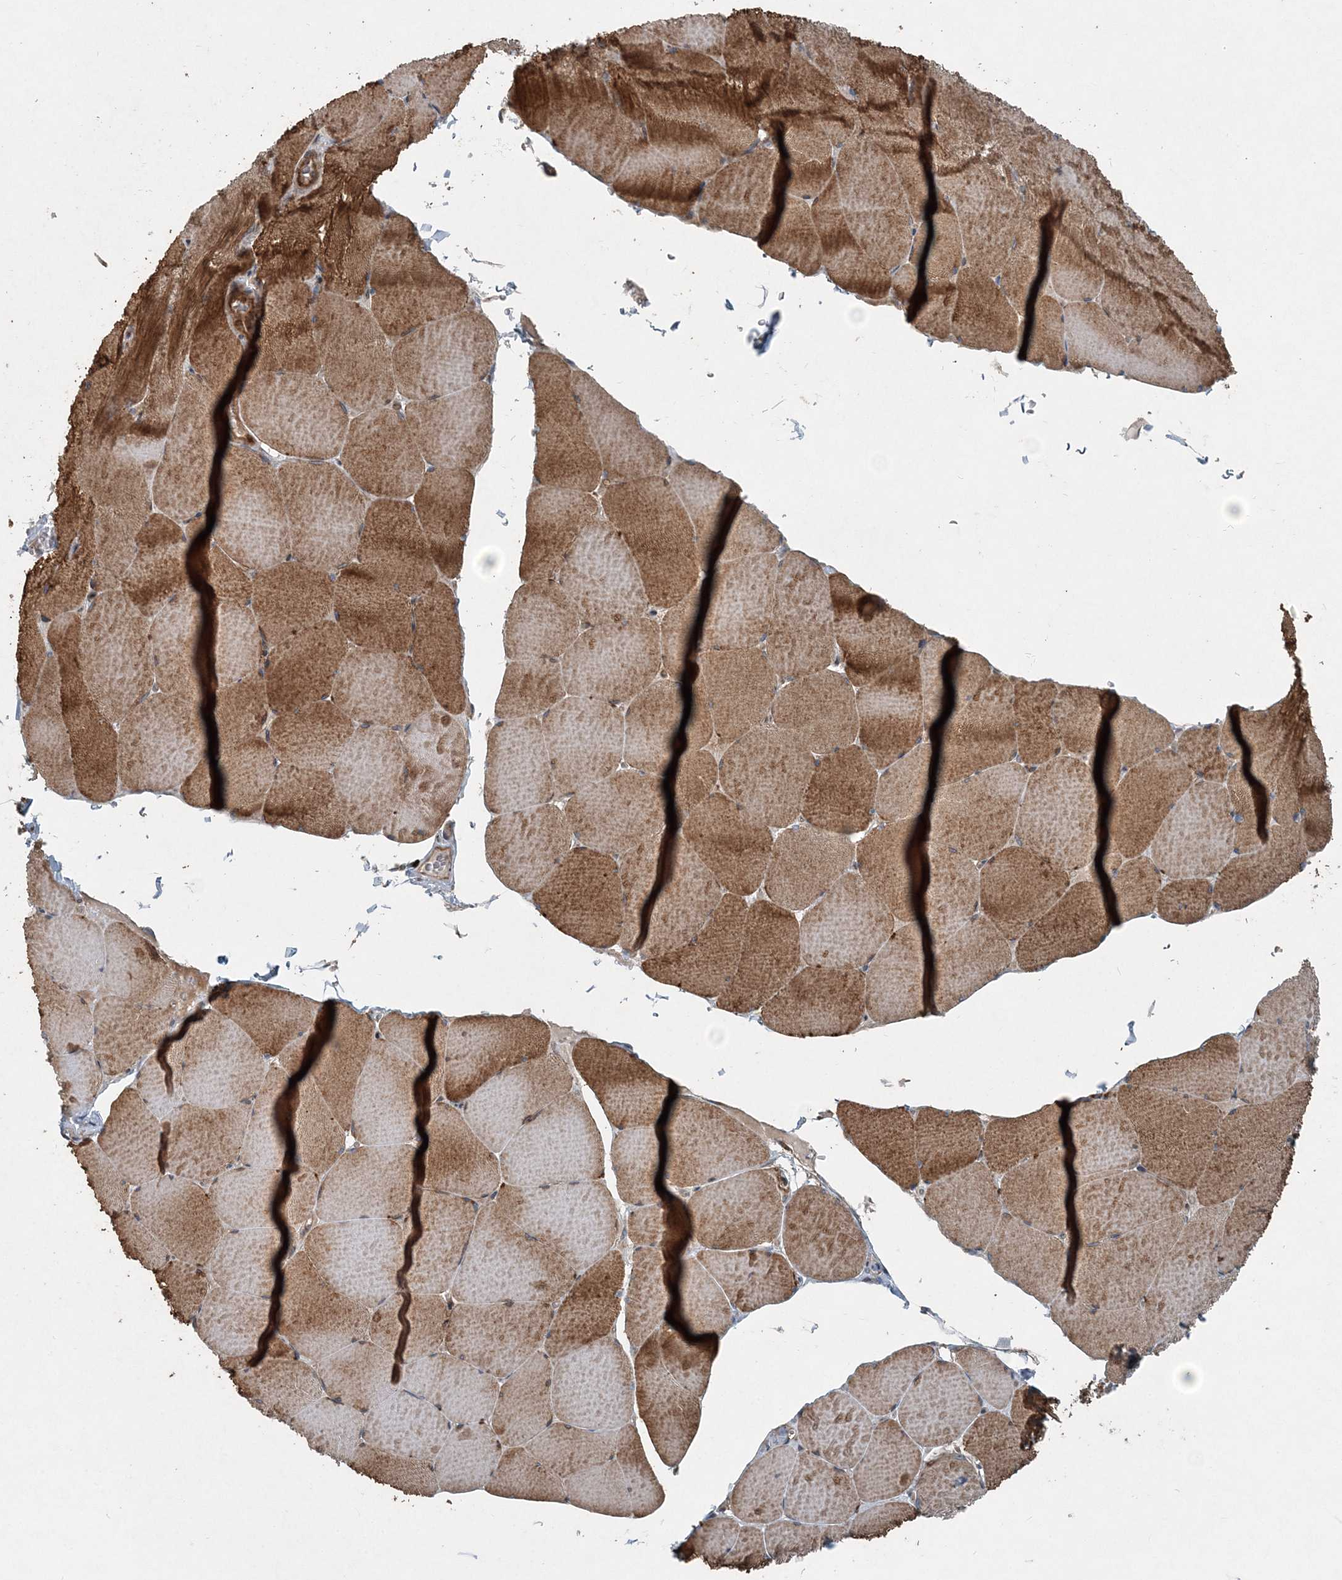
{"staining": {"intensity": "strong", "quantity": ">75%", "location": "cytoplasmic/membranous"}, "tissue": "skeletal muscle", "cell_type": "Myocytes", "image_type": "normal", "snomed": [{"axis": "morphology", "description": "Normal tissue, NOS"}, {"axis": "topography", "description": "Skeletal muscle"}, {"axis": "topography", "description": "Head-Neck"}], "caption": "Myocytes display strong cytoplasmic/membranous positivity in approximately >75% of cells in benign skeletal muscle. (DAB IHC, brown staining for protein, blue staining for nuclei).", "gene": "INTU", "patient": {"sex": "male", "age": 66}}